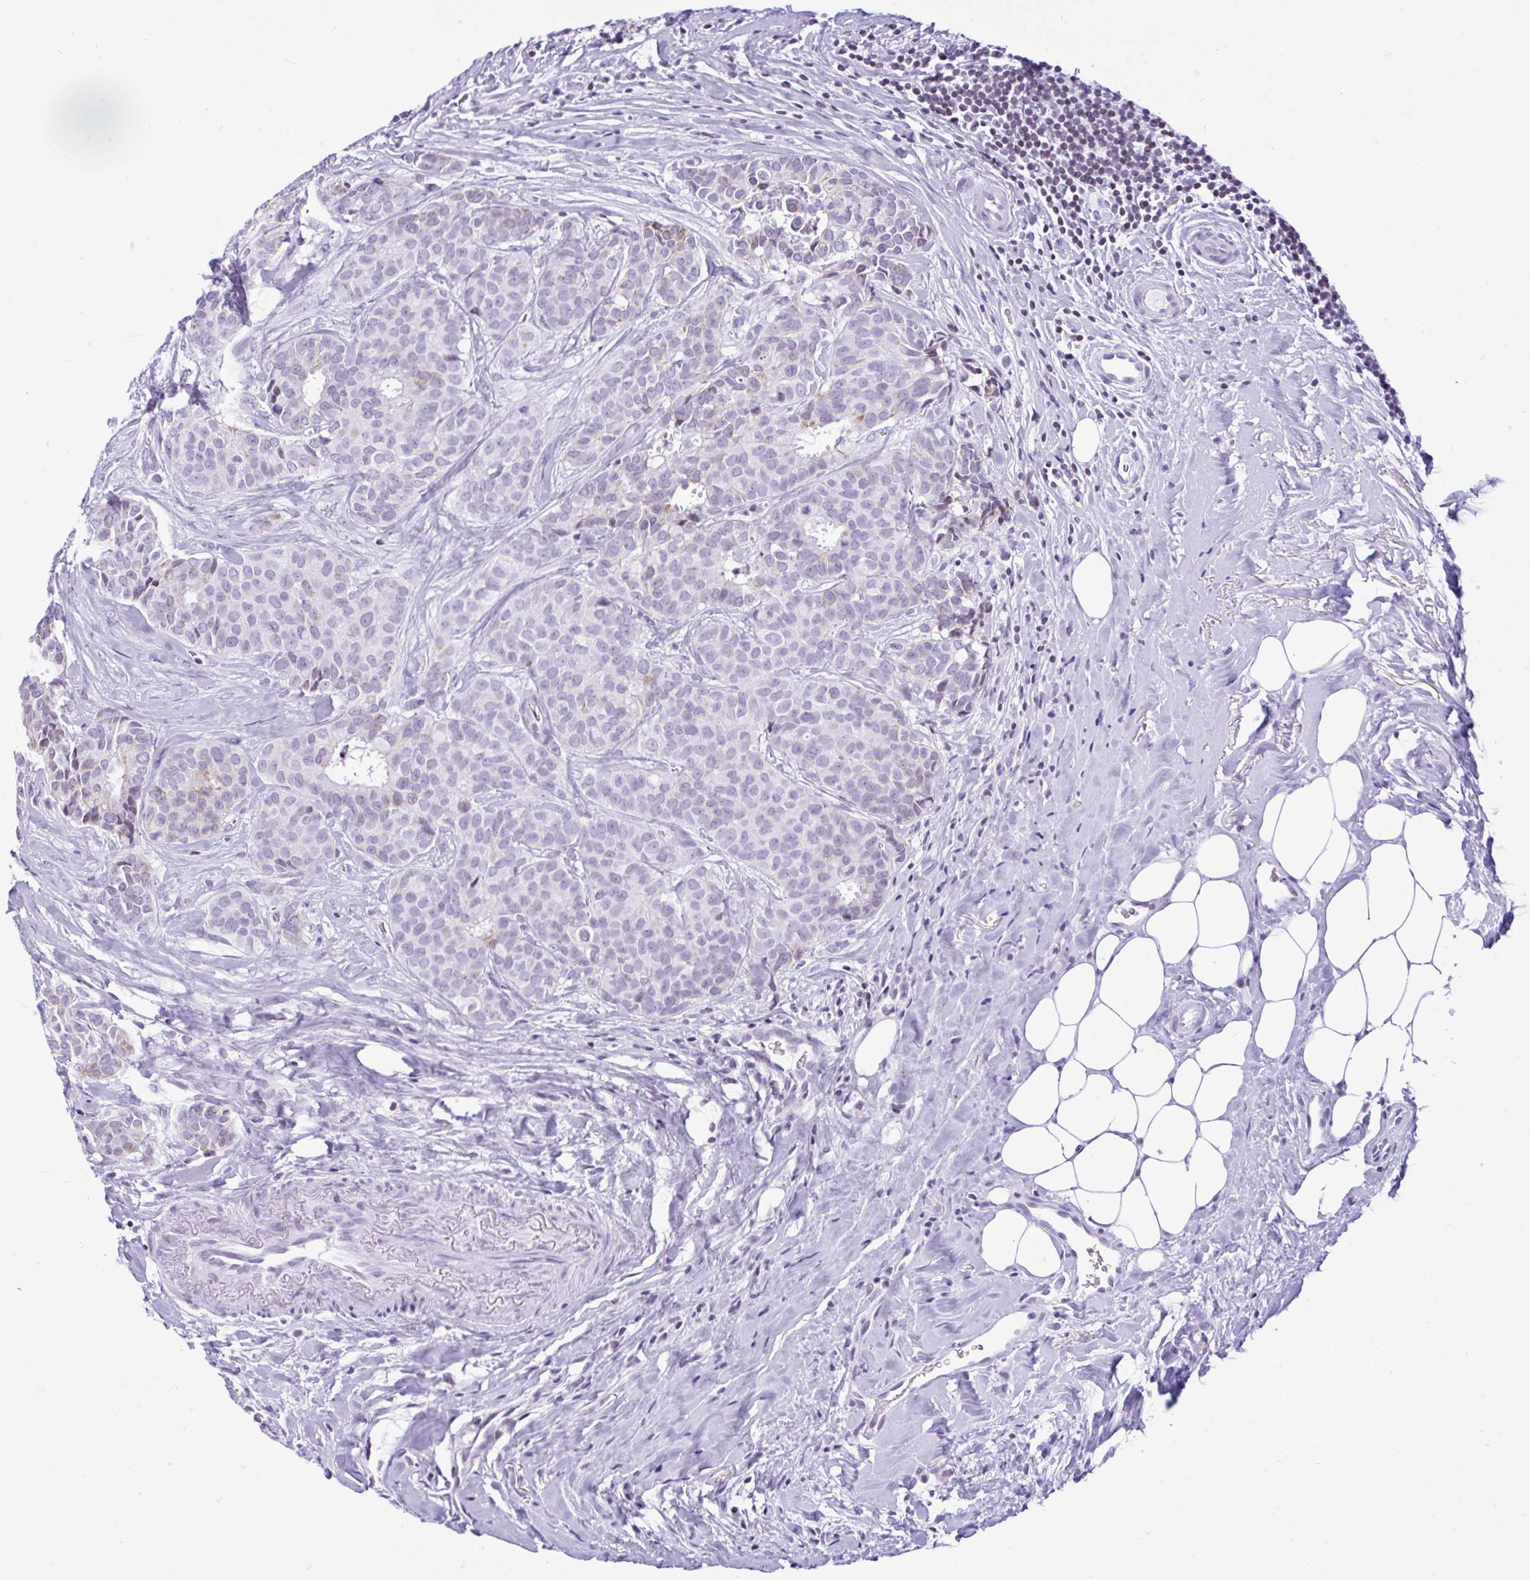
{"staining": {"intensity": "weak", "quantity": "<25%", "location": "cytoplasmic/membranous"}, "tissue": "breast cancer", "cell_type": "Tumor cells", "image_type": "cancer", "snomed": [{"axis": "morphology", "description": "Duct carcinoma"}, {"axis": "topography", "description": "Breast"}], "caption": "Micrograph shows no protein expression in tumor cells of breast cancer (invasive ductal carcinoma) tissue.", "gene": "KRT27", "patient": {"sex": "female", "age": 84}}